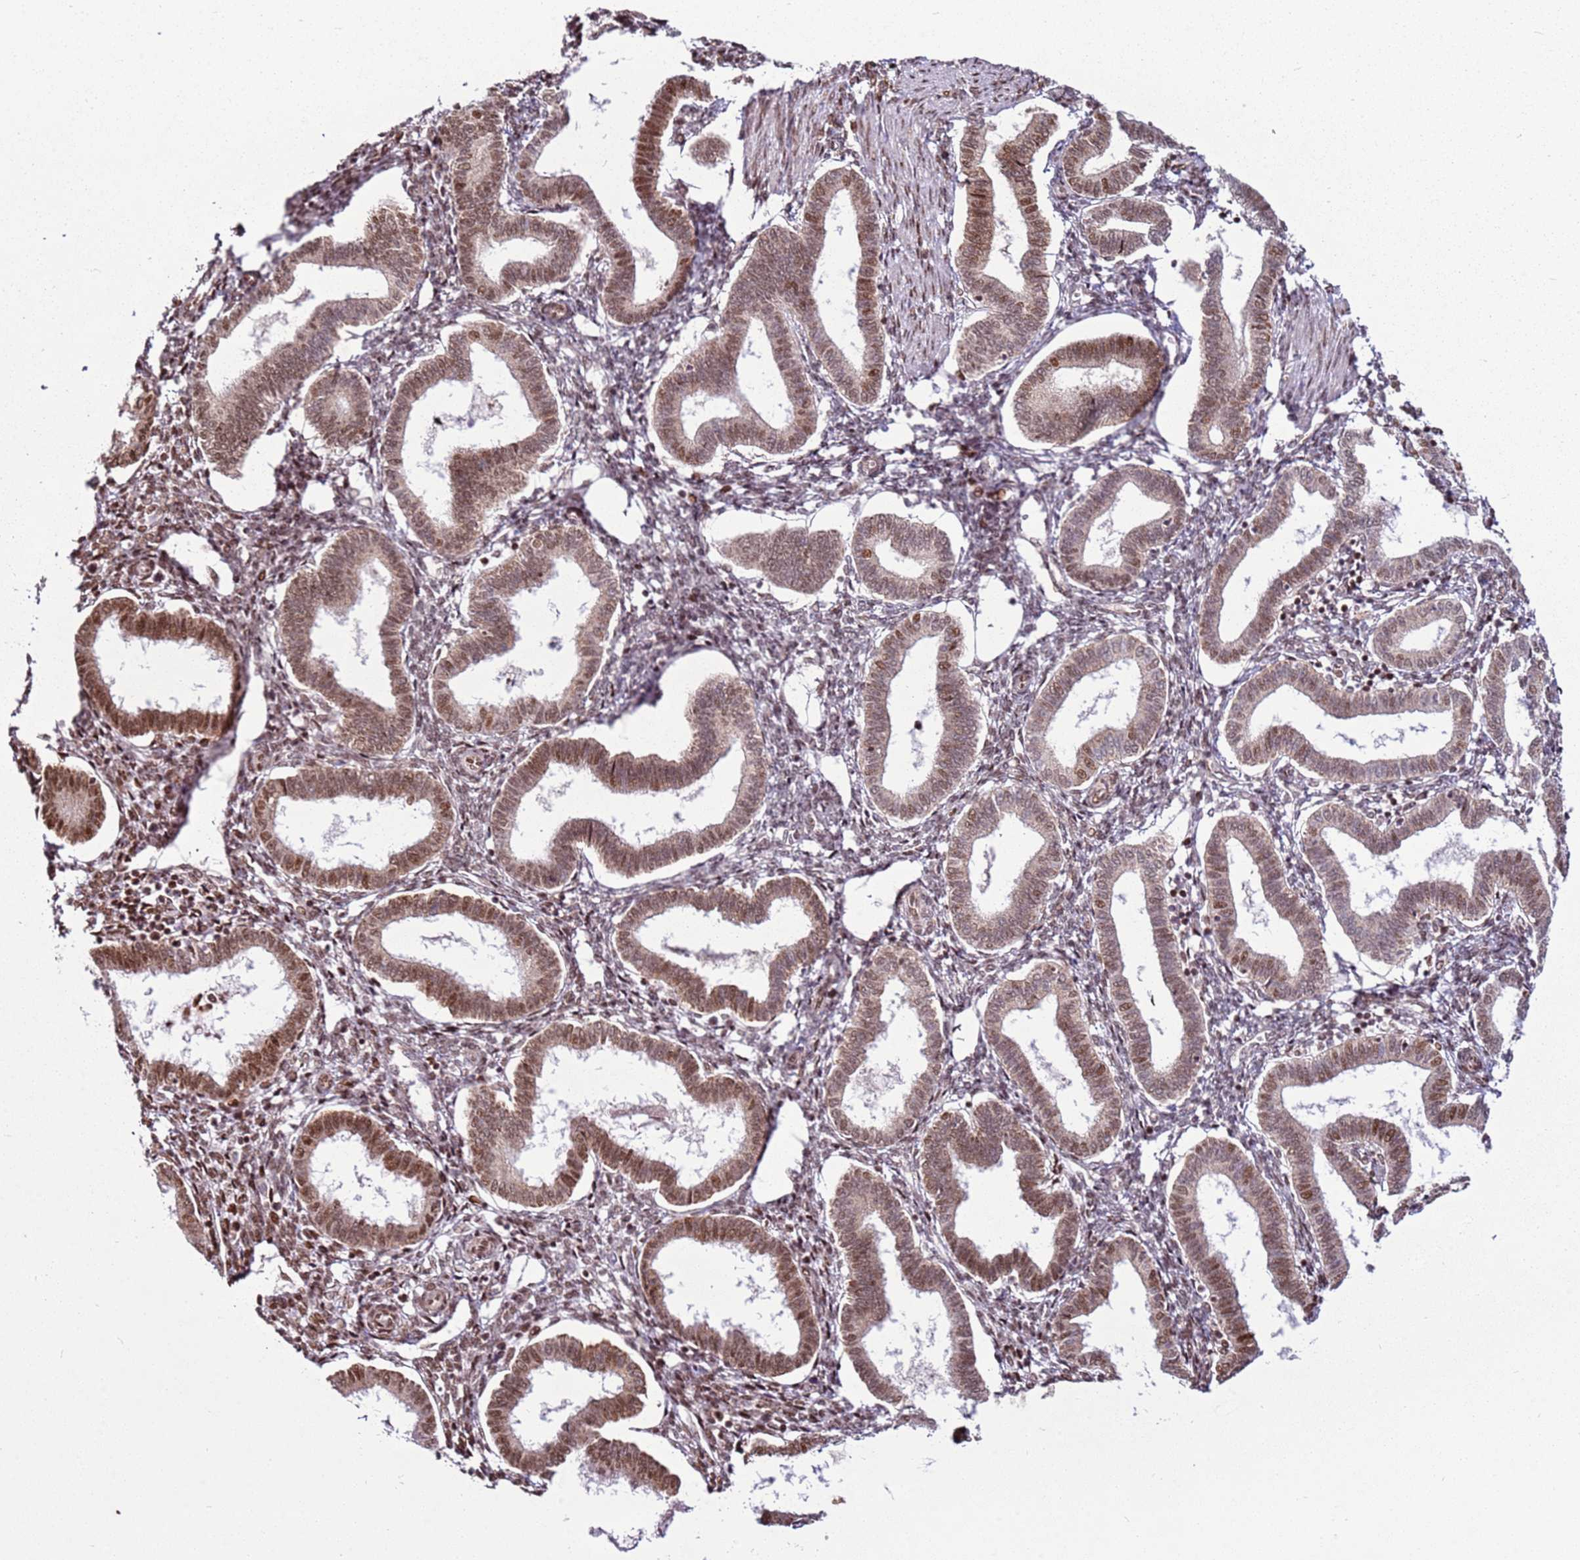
{"staining": {"intensity": "moderate", "quantity": ">75%", "location": "cytoplasmic/membranous,nuclear"}, "tissue": "endometrium", "cell_type": "Cells in endometrial stroma", "image_type": "normal", "snomed": [{"axis": "morphology", "description": "Normal tissue, NOS"}, {"axis": "topography", "description": "Endometrium"}], "caption": "DAB immunohistochemical staining of unremarkable endometrium demonstrates moderate cytoplasmic/membranous,nuclear protein positivity in approximately >75% of cells in endometrial stroma. (brown staining indicates protein expression, while blue staining denotes nuclei).", "gene": "PCTP", "patient": {"sex": "female", "age": 24}}